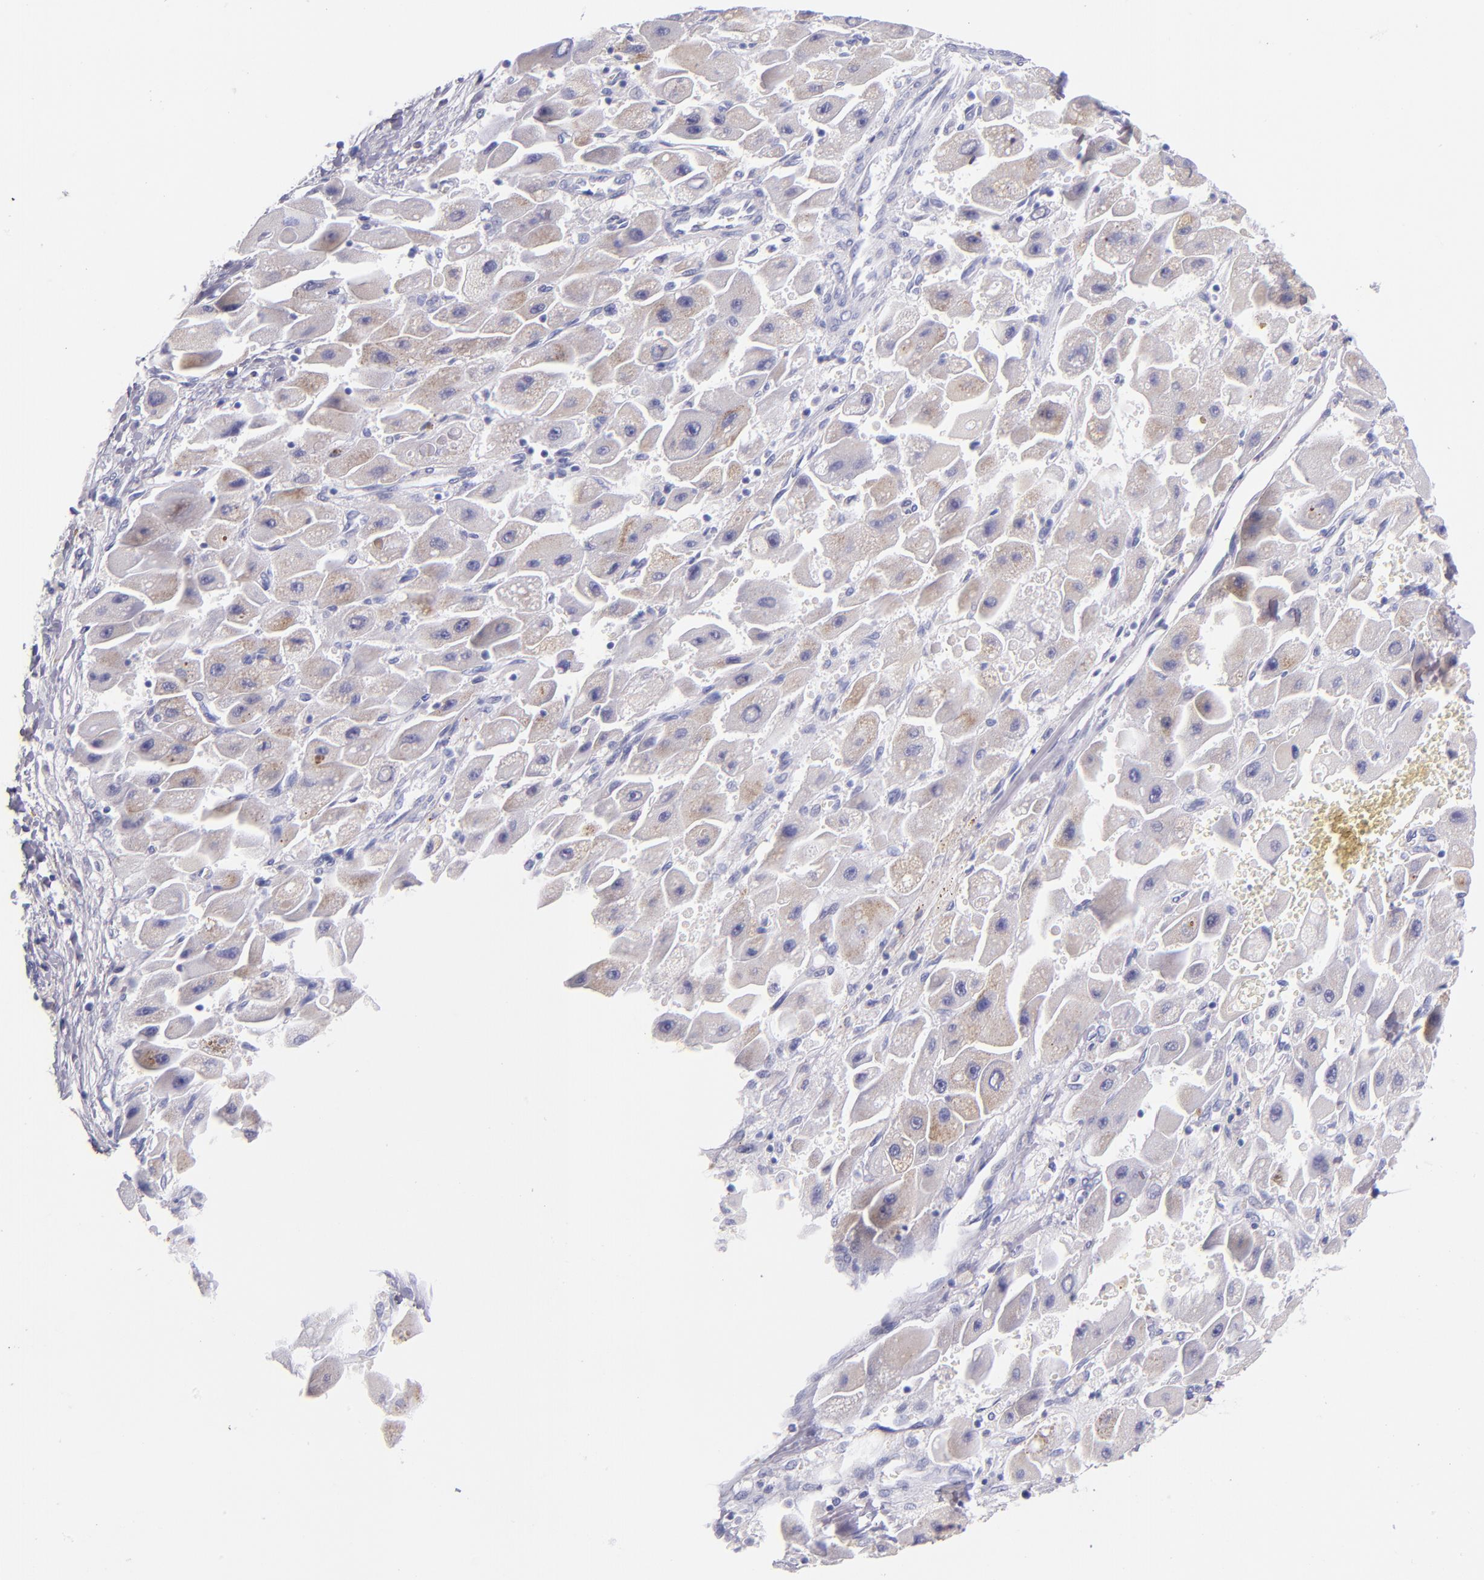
{"staining": {"intensity": "weak", "quantity": "25%-75%", "location": "cytoplasmic/membranous"}, "tissue": "liver cancer", "cell_type": "Tumor cells", "image_type": "cancer", "snomed": [{"axis": "morphology", "description": "Carcinoma, Hepatocellular, NOS"}, {"axis": "topography", "description": "Liver"}], "caption": "A brown stain highlights weak cytoplasmic/membranous staining of a protein in liver hepatocellular carcinoma tumor cells.", "gene": "IRF4", "patient": {"sex": "male", "age": 24}}